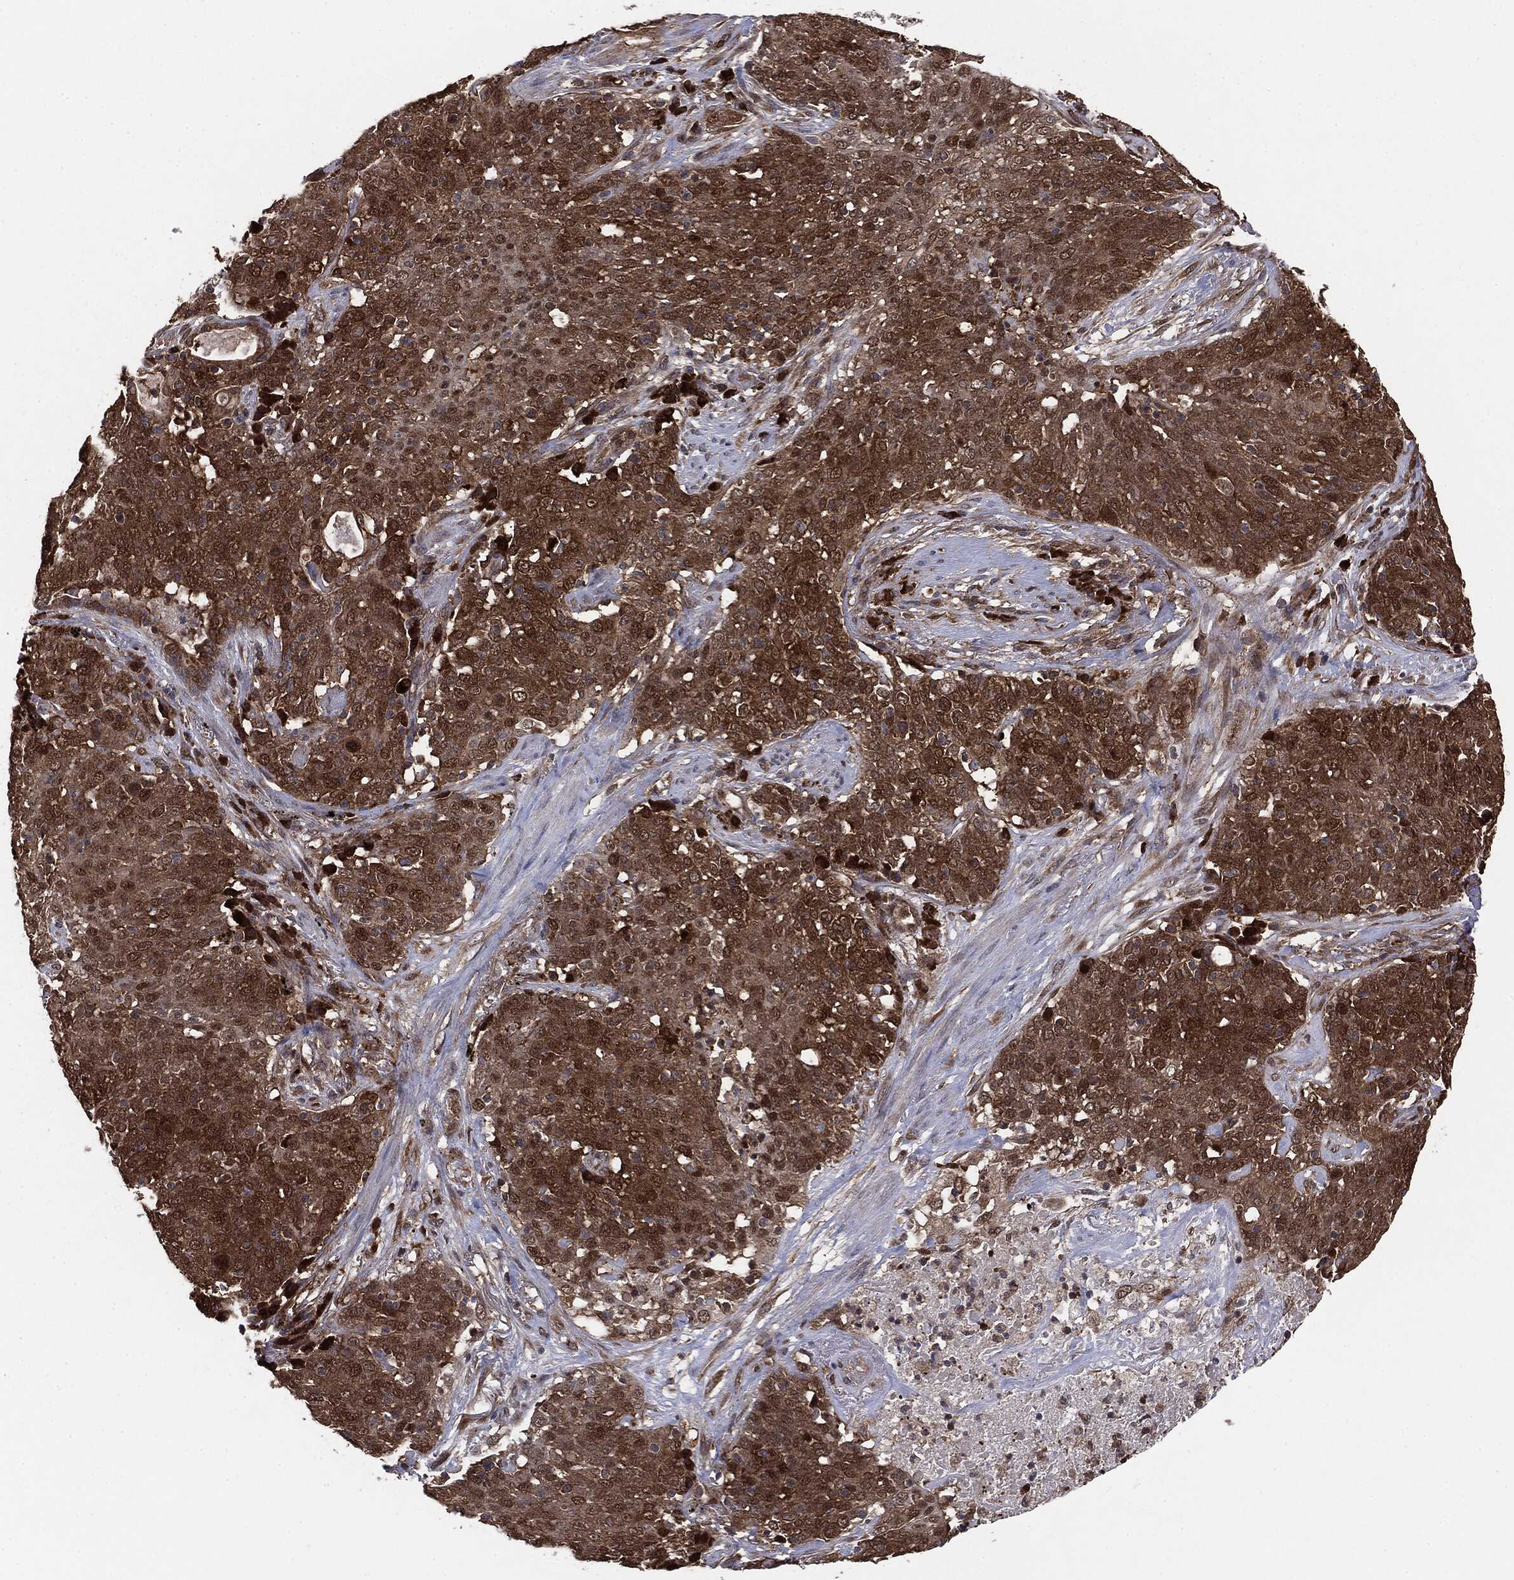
{"staining": {"intensity": "moderate", "quantity": ">75%", "location": "cytoplasmic/membranous"}, "tissue": "lung cancer", "cell_type": "Tumor cells", "image_type": "cancer", "snomed": [{"axis": "morphology", "description": "Squamous cell carcinoma, NOS"}, {"axis": "topography", "description": "Lung"}], "caption": "An image showing moderate cytoplasmic/membranous positivity in about >75% of tumor cells in lung cancer (squamous cell carcinoma), as visualized by brown immunohistochemical staining.", "gene": "NME1", "patient": {"sex": "male", "age": 82}}